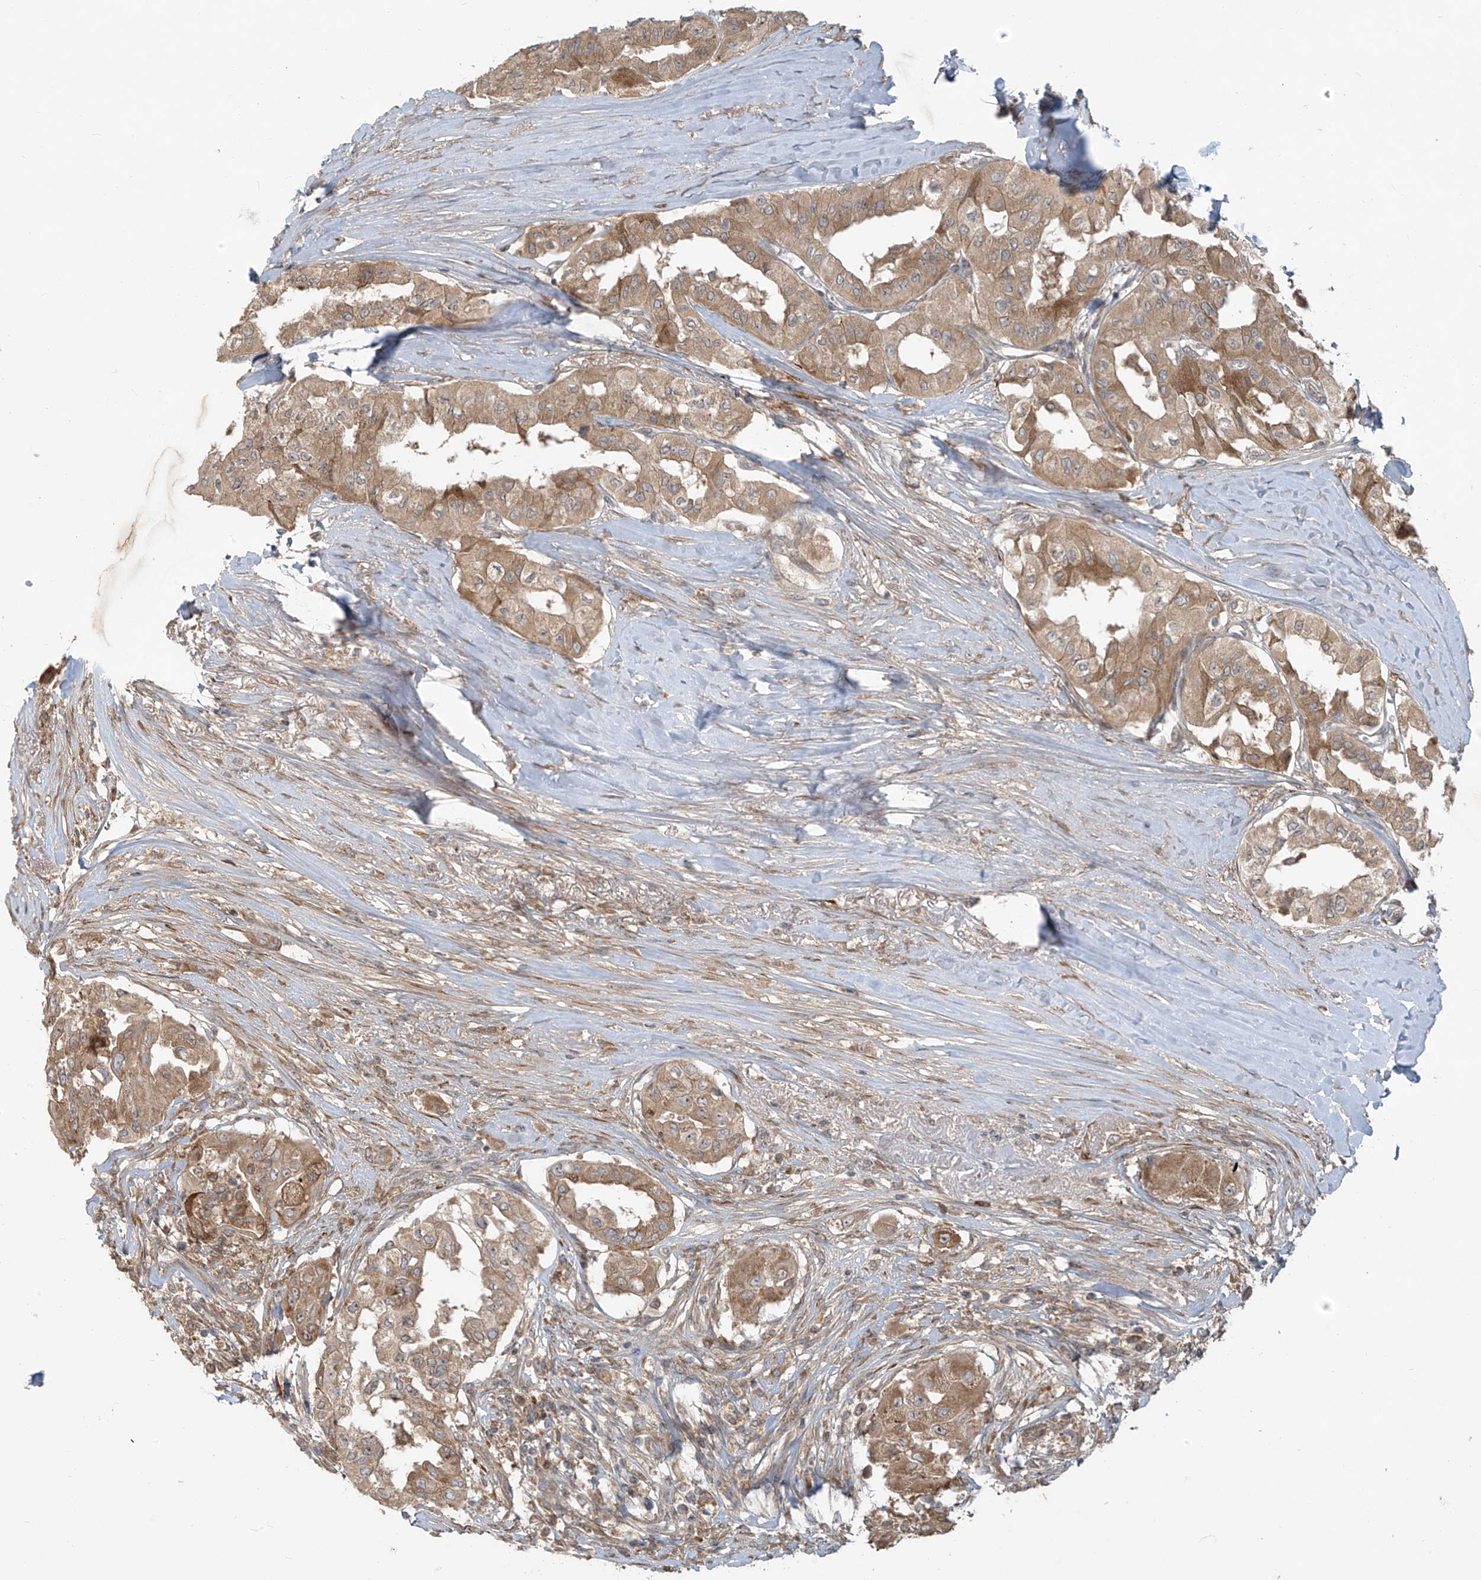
{"staining": {"intensity": "moderate", "quantity": ">75%", "location": "cytoplasmic/membranous"}, "tissue": "thyroid cancer", "cell_type": "Tumor cells", "image_type": "cancer", "snomed": [{"axis": "morphology", "description": "Papillary adenocarcinoma, NOS"}, {"axis": "topography", "description": "Thyroid gland"}], "caption": "A medium amount of moderate cytoplasmic/membranous positivity is seen in approximately >75% of tumor cells in thyroid papillary adenocarcinoma tissue.", "gene": "KATNIP", "patient": {"sex": "female", "age": 59}}